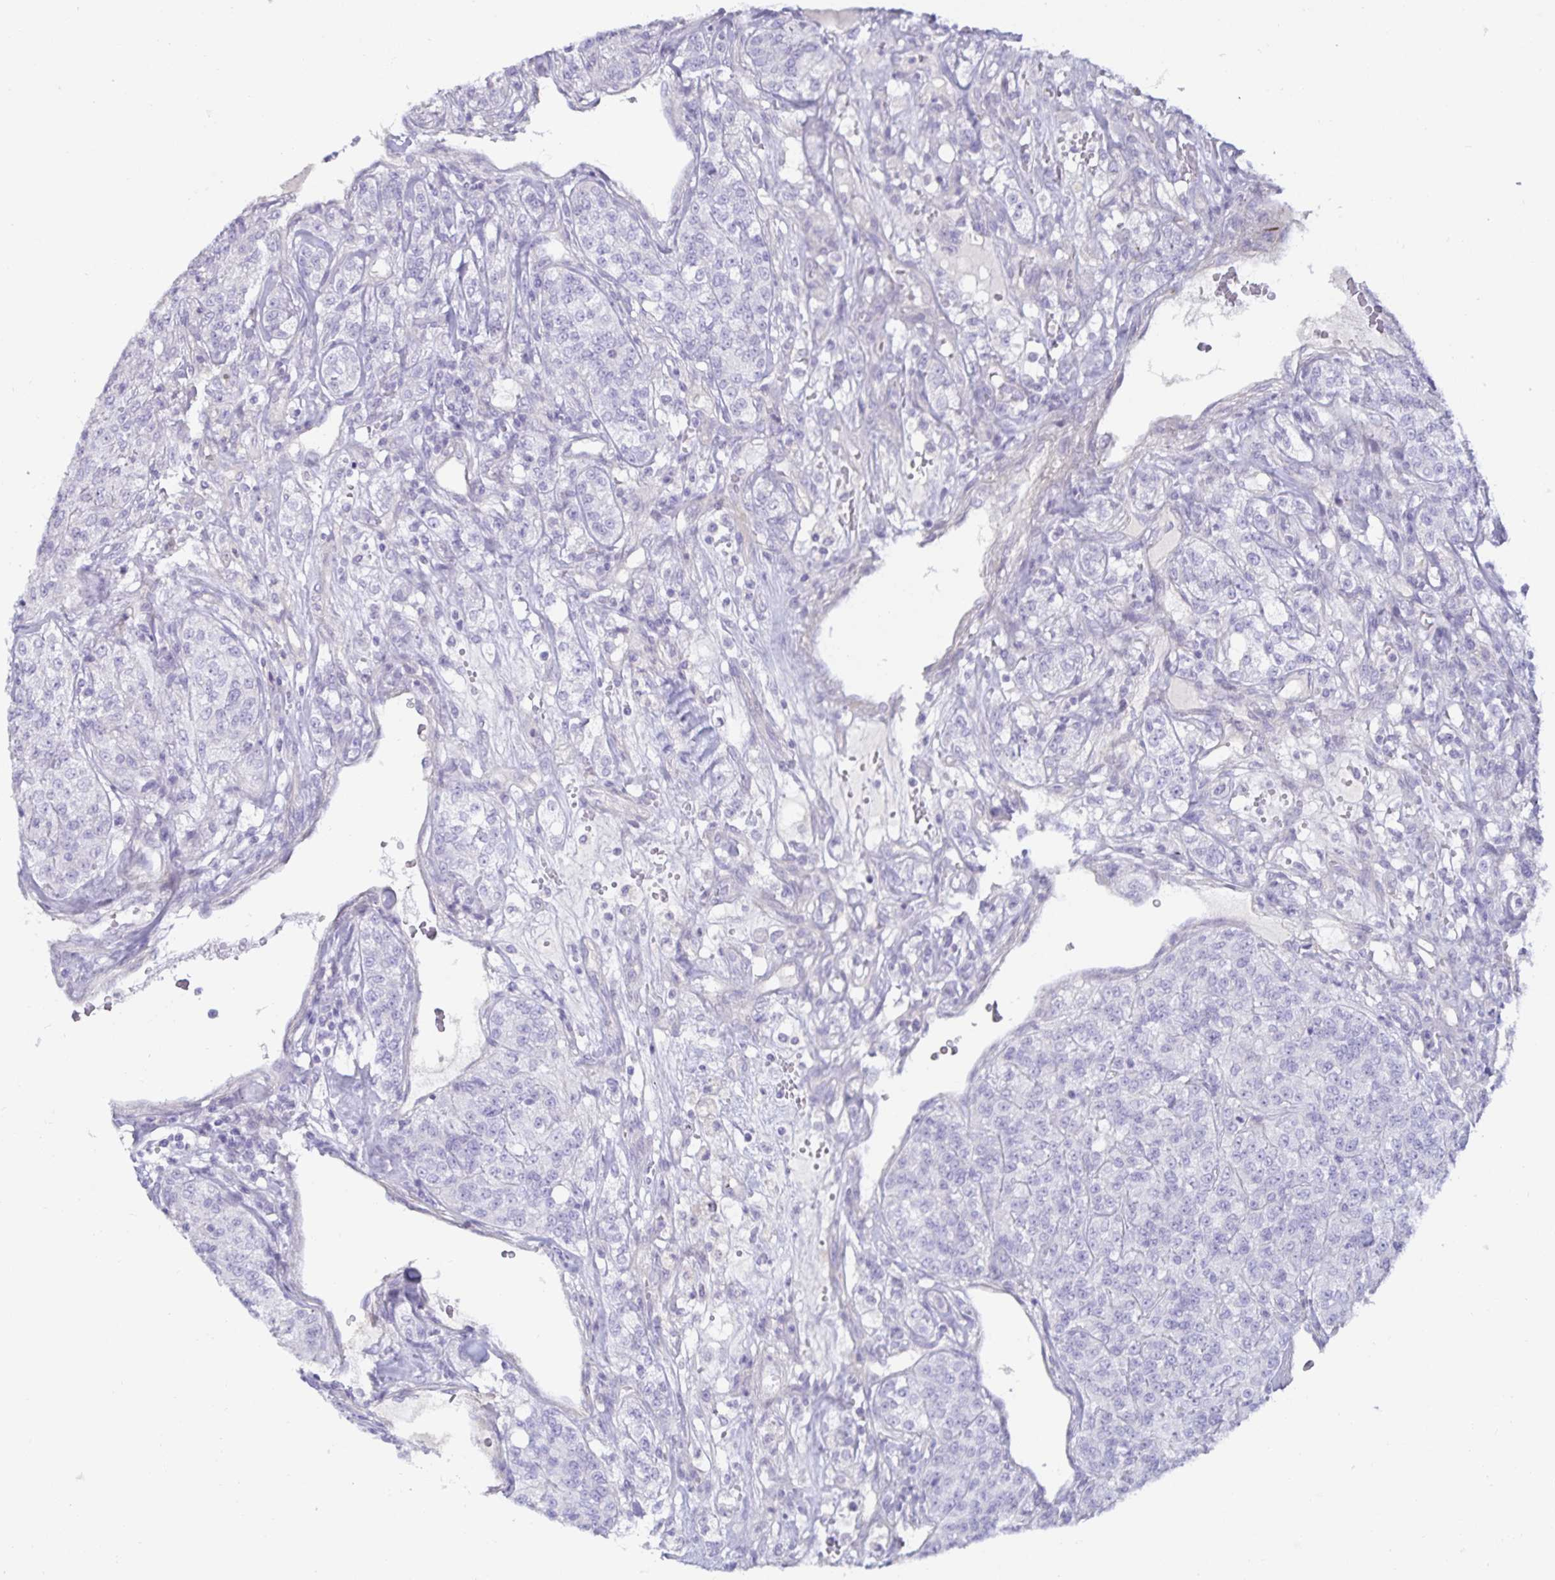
{"staining": {"intensity": "negative", "quantity": "none", "location": "none"}, "tissue": "renal cancer", "cell_type": "Tumor cells", "image_type": "cancer", "snomed": [{"axis": "morphology", "description": "Adenocarcinoma, NOS"}, {"axis": "topography", "description": "Kidney"}], "caption": "Immunohistochemical staining of human renal adenocarcinoma displays no significant expression in tumor cells. (Stains: DAB immunohistochemistry (IHC) with hematoxylin counter stain, Microscopy: brightfield microscopy at high magnification).", "gene": "SPAG4", "patient": {"sex": "female", "age": 63}}